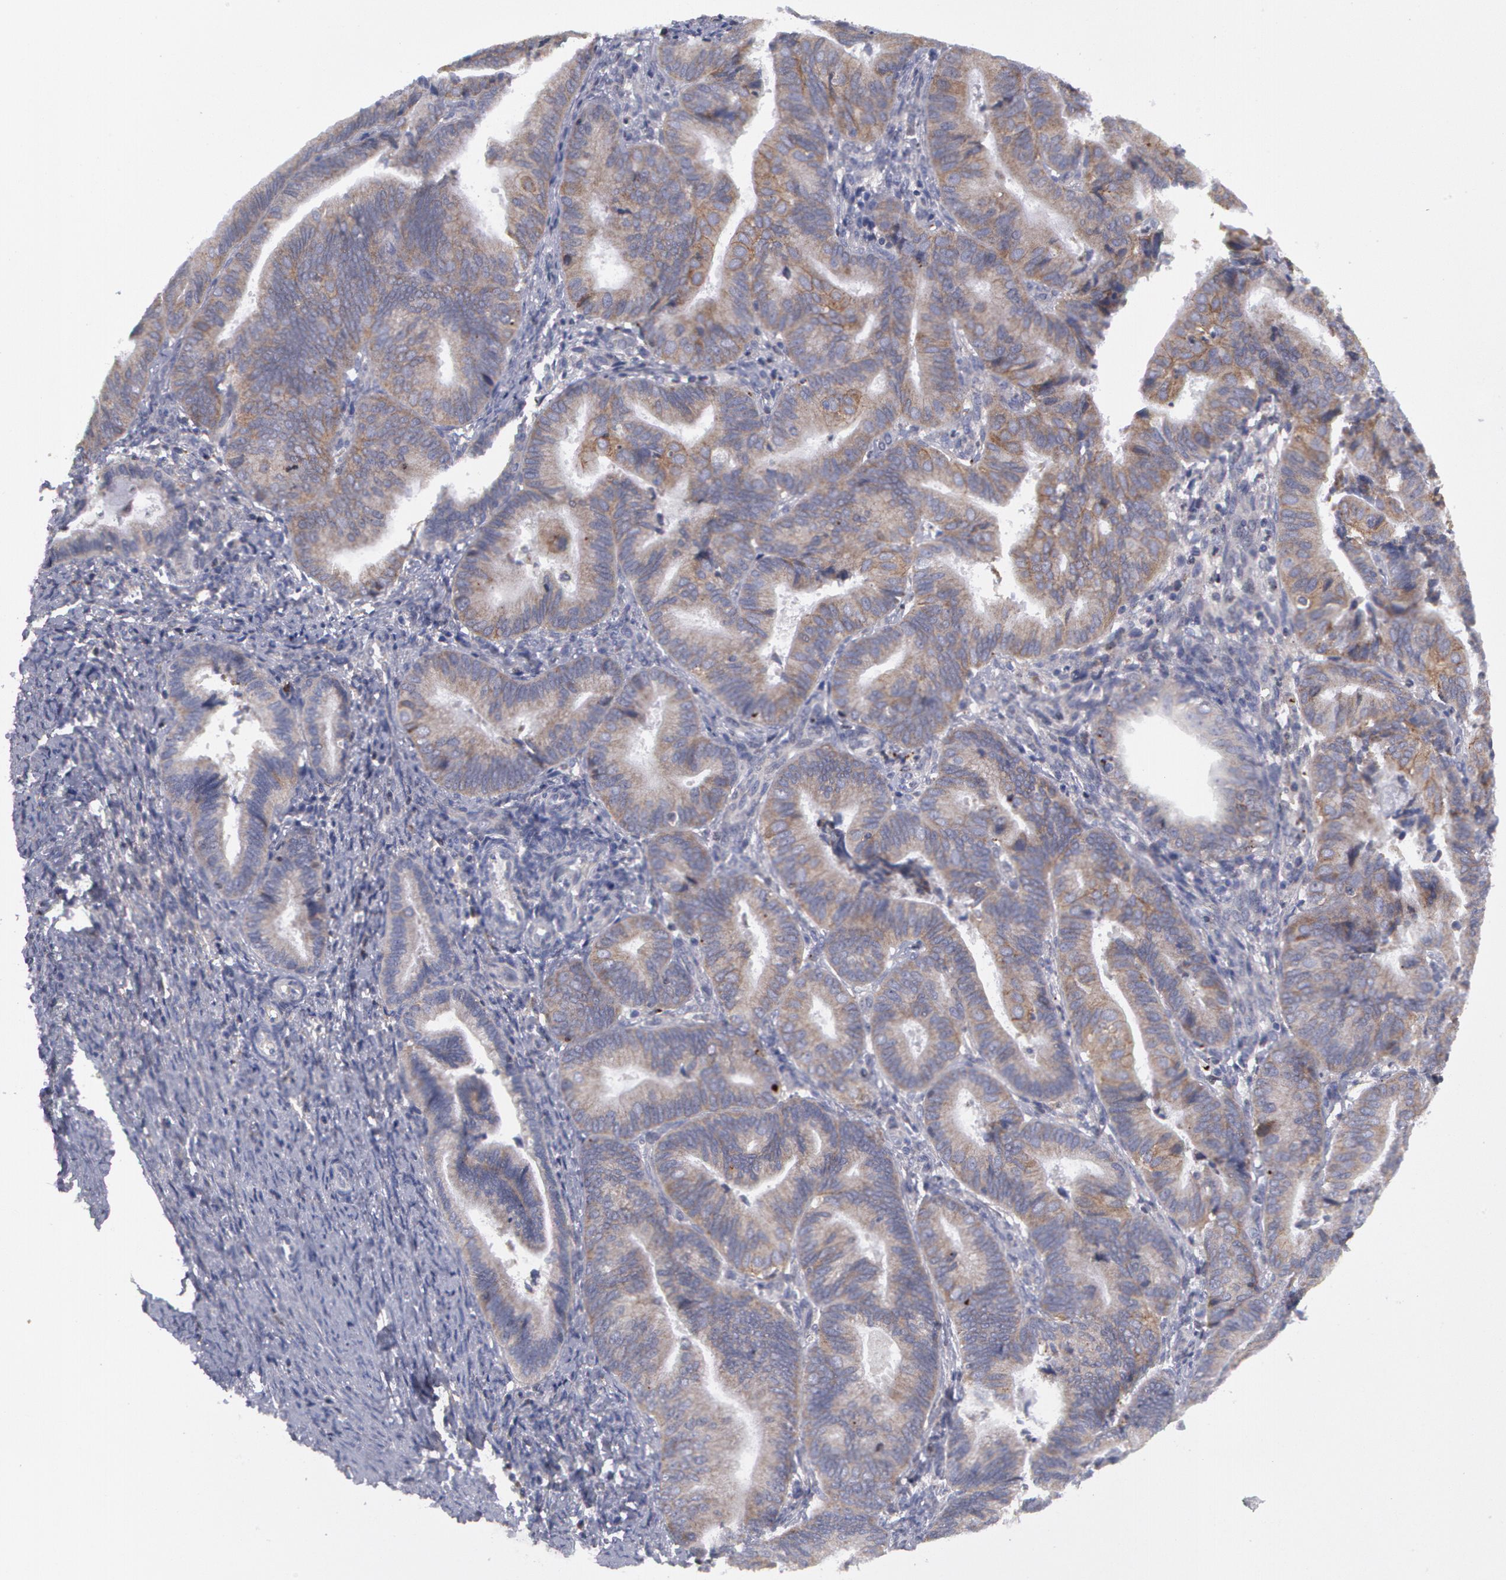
{"staining": {"intensity": "weak", "quantity": "25%-75%", "location": "cytoplasmic/membranous"}, "tissue": "endometrial cancer", "cell_type": "Tumor cells", "image_type": "cancer", "snomed": [{"axis": "morphology", "description": "Adenocarcinoma, NOS"}, {"axis": "topography", "description": "Endometrium"}], "caption": "Protein analysis of endometrial cancer tissue displays weak cytoplasmic/membranous positivity in about 25%-75% of tumor cells.", "gene": "ERBB2", "patient": {"sex": "female", "age": 63}}